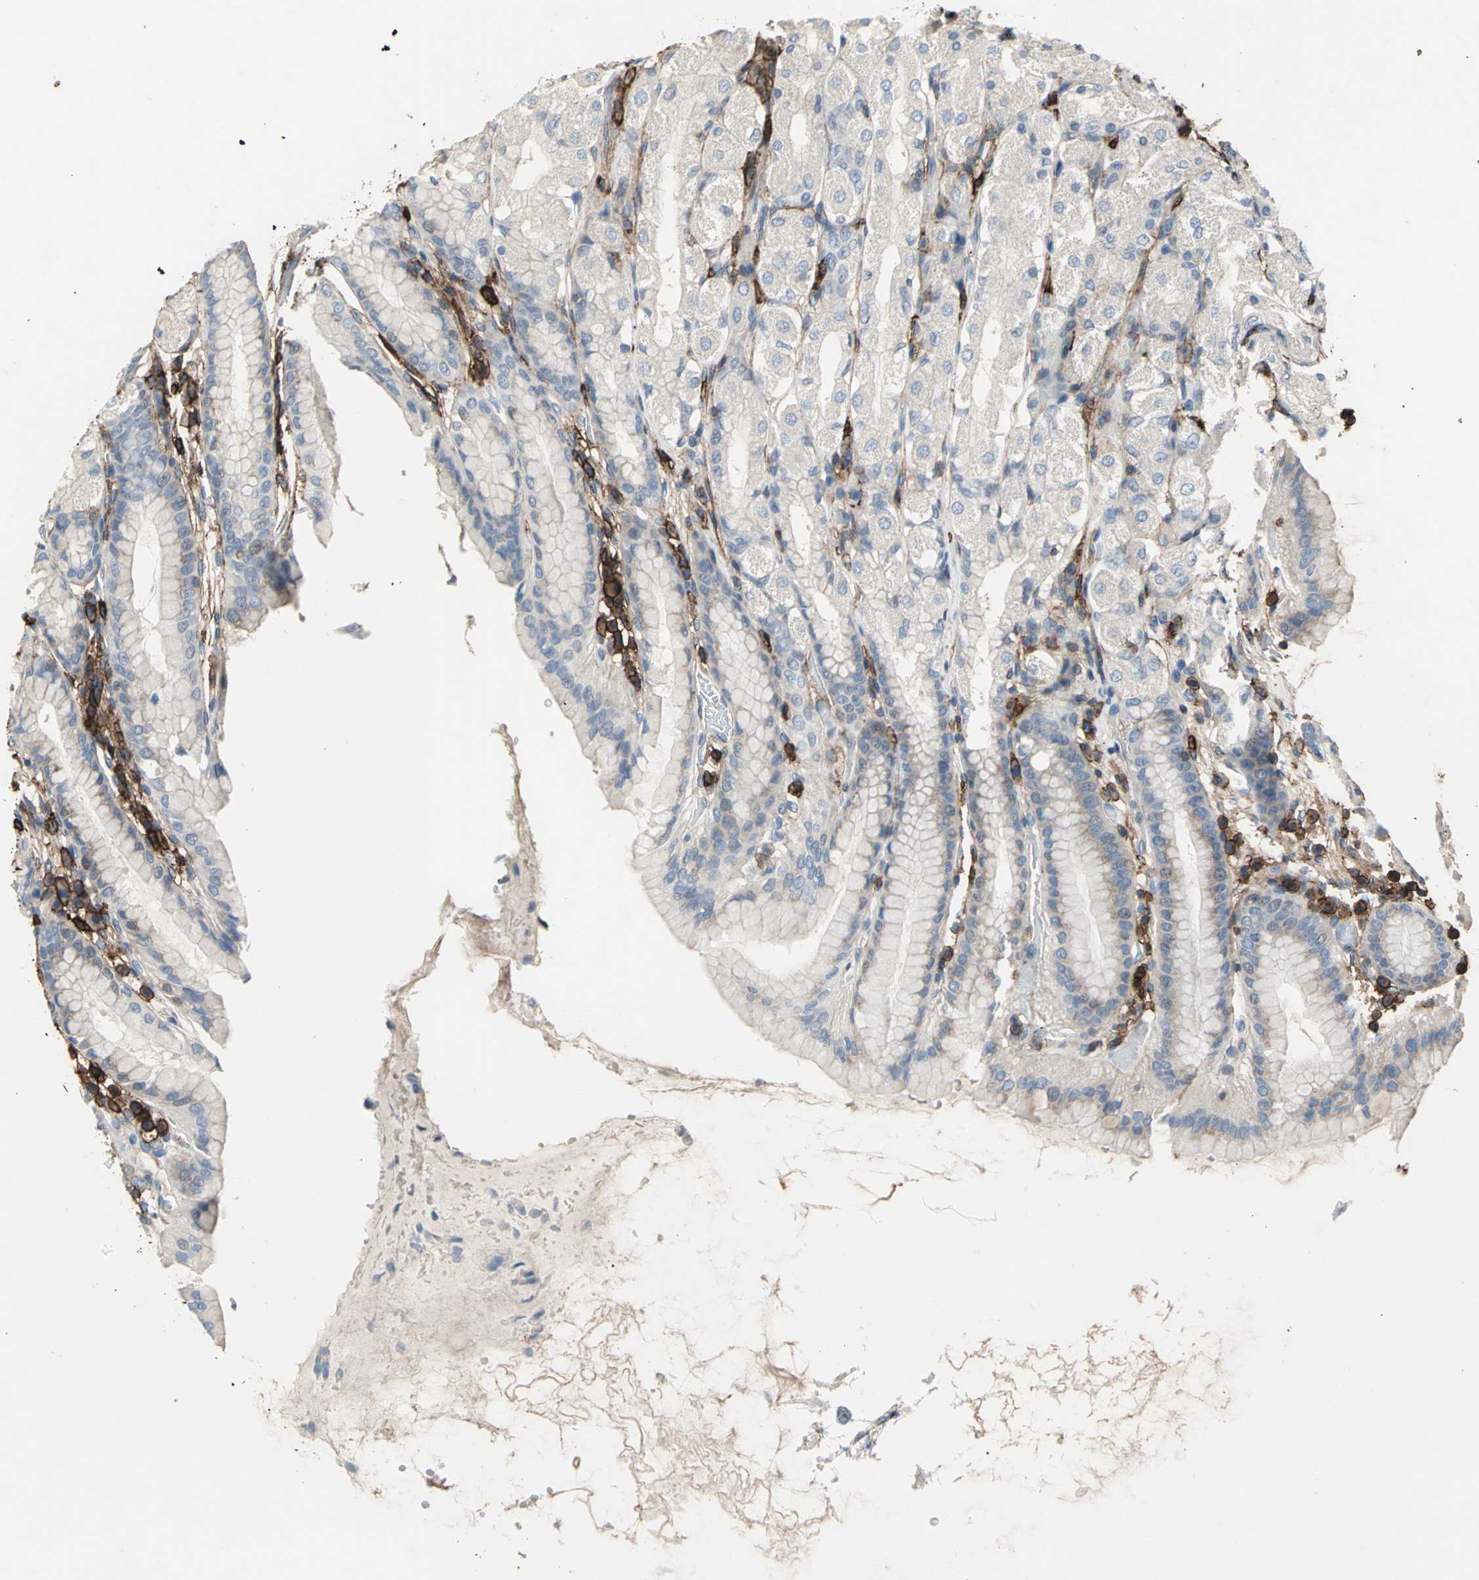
{"staining": {"intensity": "negative", "quantity": "none", "location": "none"}, "tissue": "stomach", "cell_type": "Glandular cells", "image_type": "normal", "snomed": [{"axis": "morphology", "description": "Normal tissue, NOS"}, {"axis": "topography", "description": "Stomach, upper"}], "caption": "DAB (3,3'-diaminobenzidine) immunohistochemical staining of benign human stomach reveals no significant expression in glandular cells. Nuclei are stained in blue.", "gene": "CD44", "patient": {"sex": "male", "age": 68}}